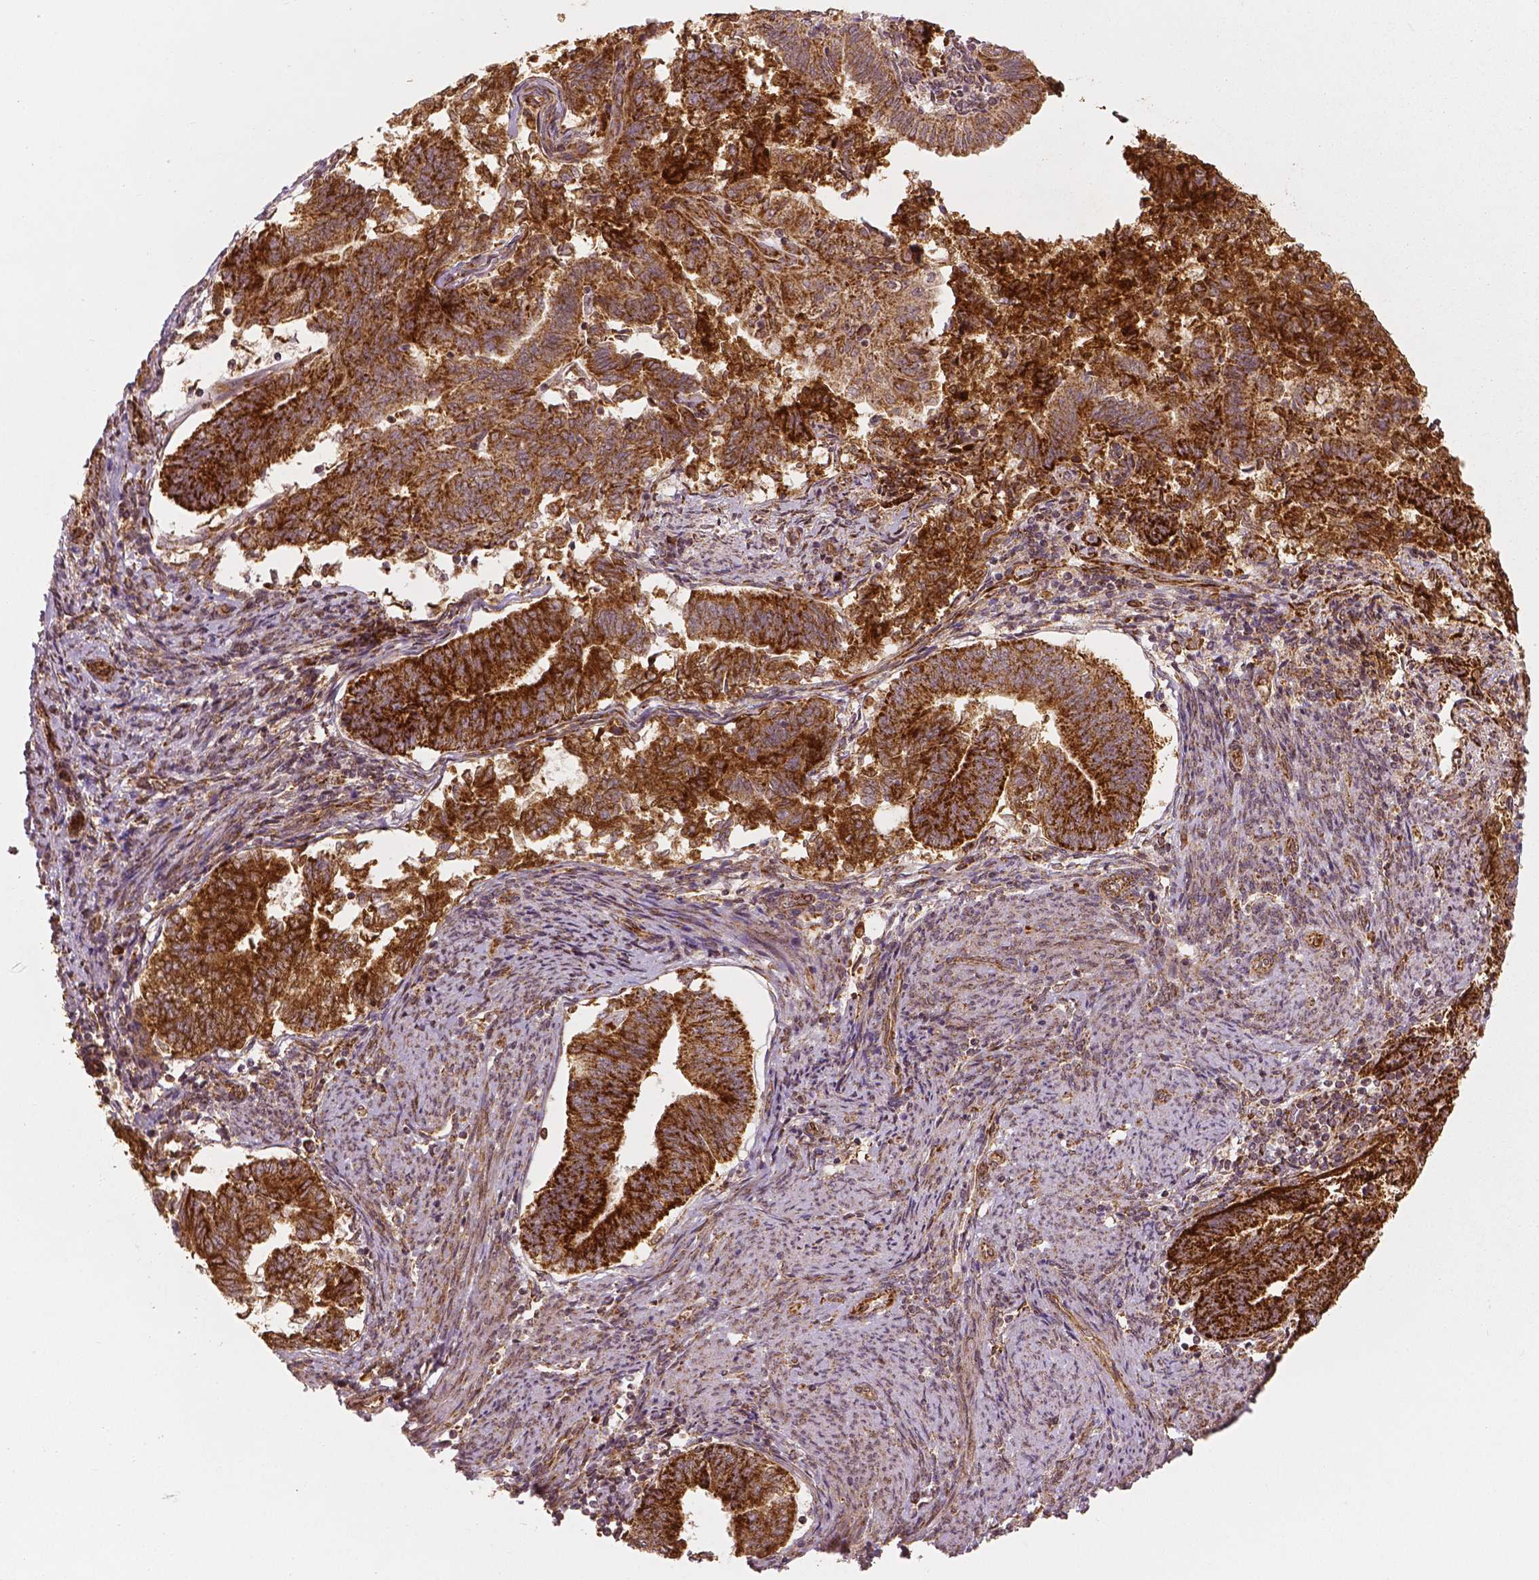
{"staining": {"intensity": "strong", "quantity": ">75%", "location": "cytoplasmic/membranous"}, "tissue": "endometrial cancer", "cell_type": "Tumor cells", "image_type": "cancer", "snomed": [{"axis": "morphology", "description": "Adenocarcinoma, NOS"}, {"axis": "topography", "description": "Endometrium"}], "caption": "Immunohistochemical staining of adenocarcinoma (endometrial) reveals high levels of strong cytoplasmic/membranous expression in approximately >75% of tumor cells.", "gene": "PGAM5", "patient": {"sex": "female", "age": 65}}